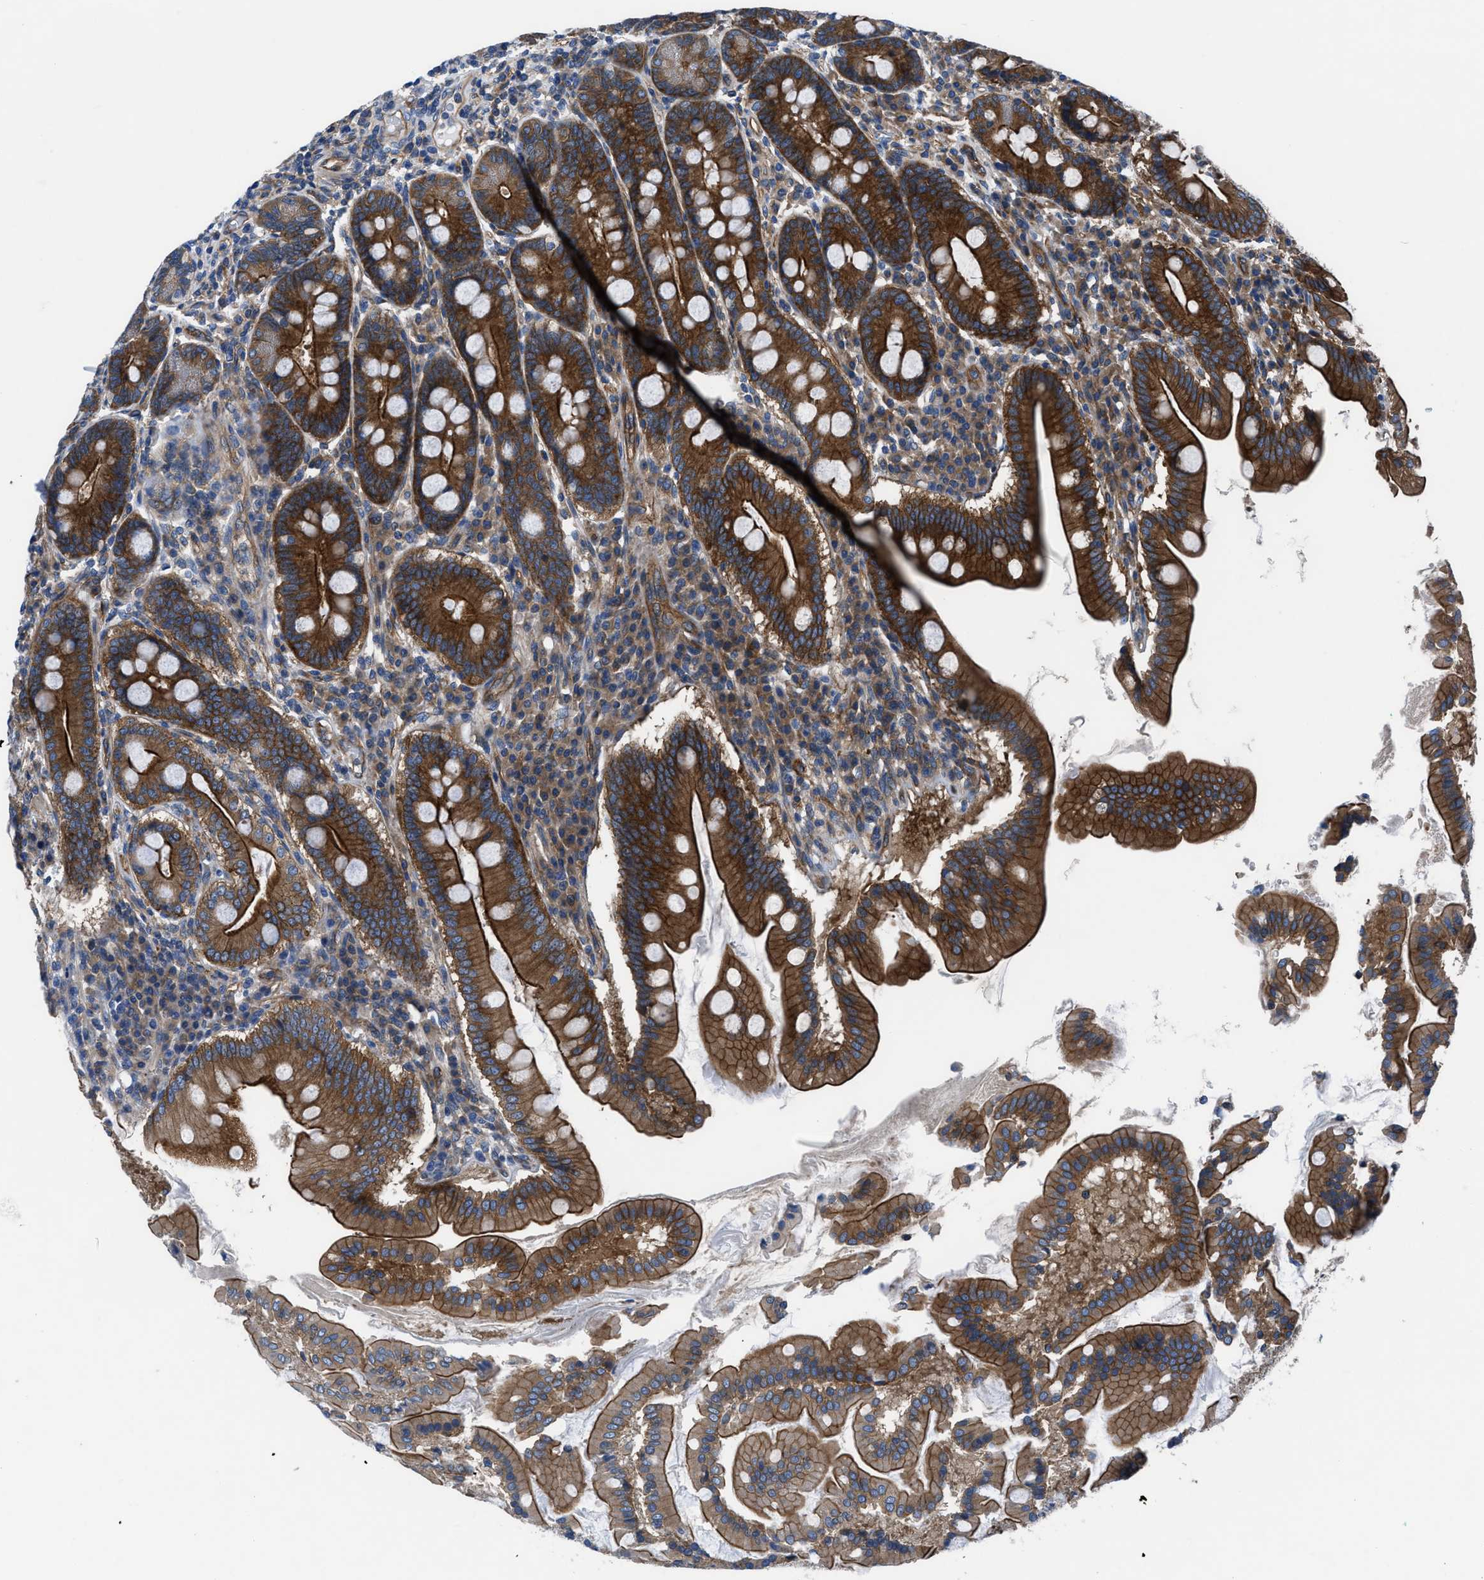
{"staining": {"intensity": "strong", "quantity": ">75%", "location": "cytoplasmic/membranous"}, "tissue": "duodenum", "cell_type": "Glandular cells", "image_type": "normal", "snomed": [{"axis": "morphology", "description": "Normal tissue, NOS"}, {"axis": "topography", "description": "Duodenum"}], "caption": "A micrograph showing strong cytoplasmic/membranous expression in approximately >75% of glandular cells in unremarkable duodenum, as visualized by brown immunohistochemical staining.", "gene": "TRIP4", "patient": {"sex": "male", "age": 50}}